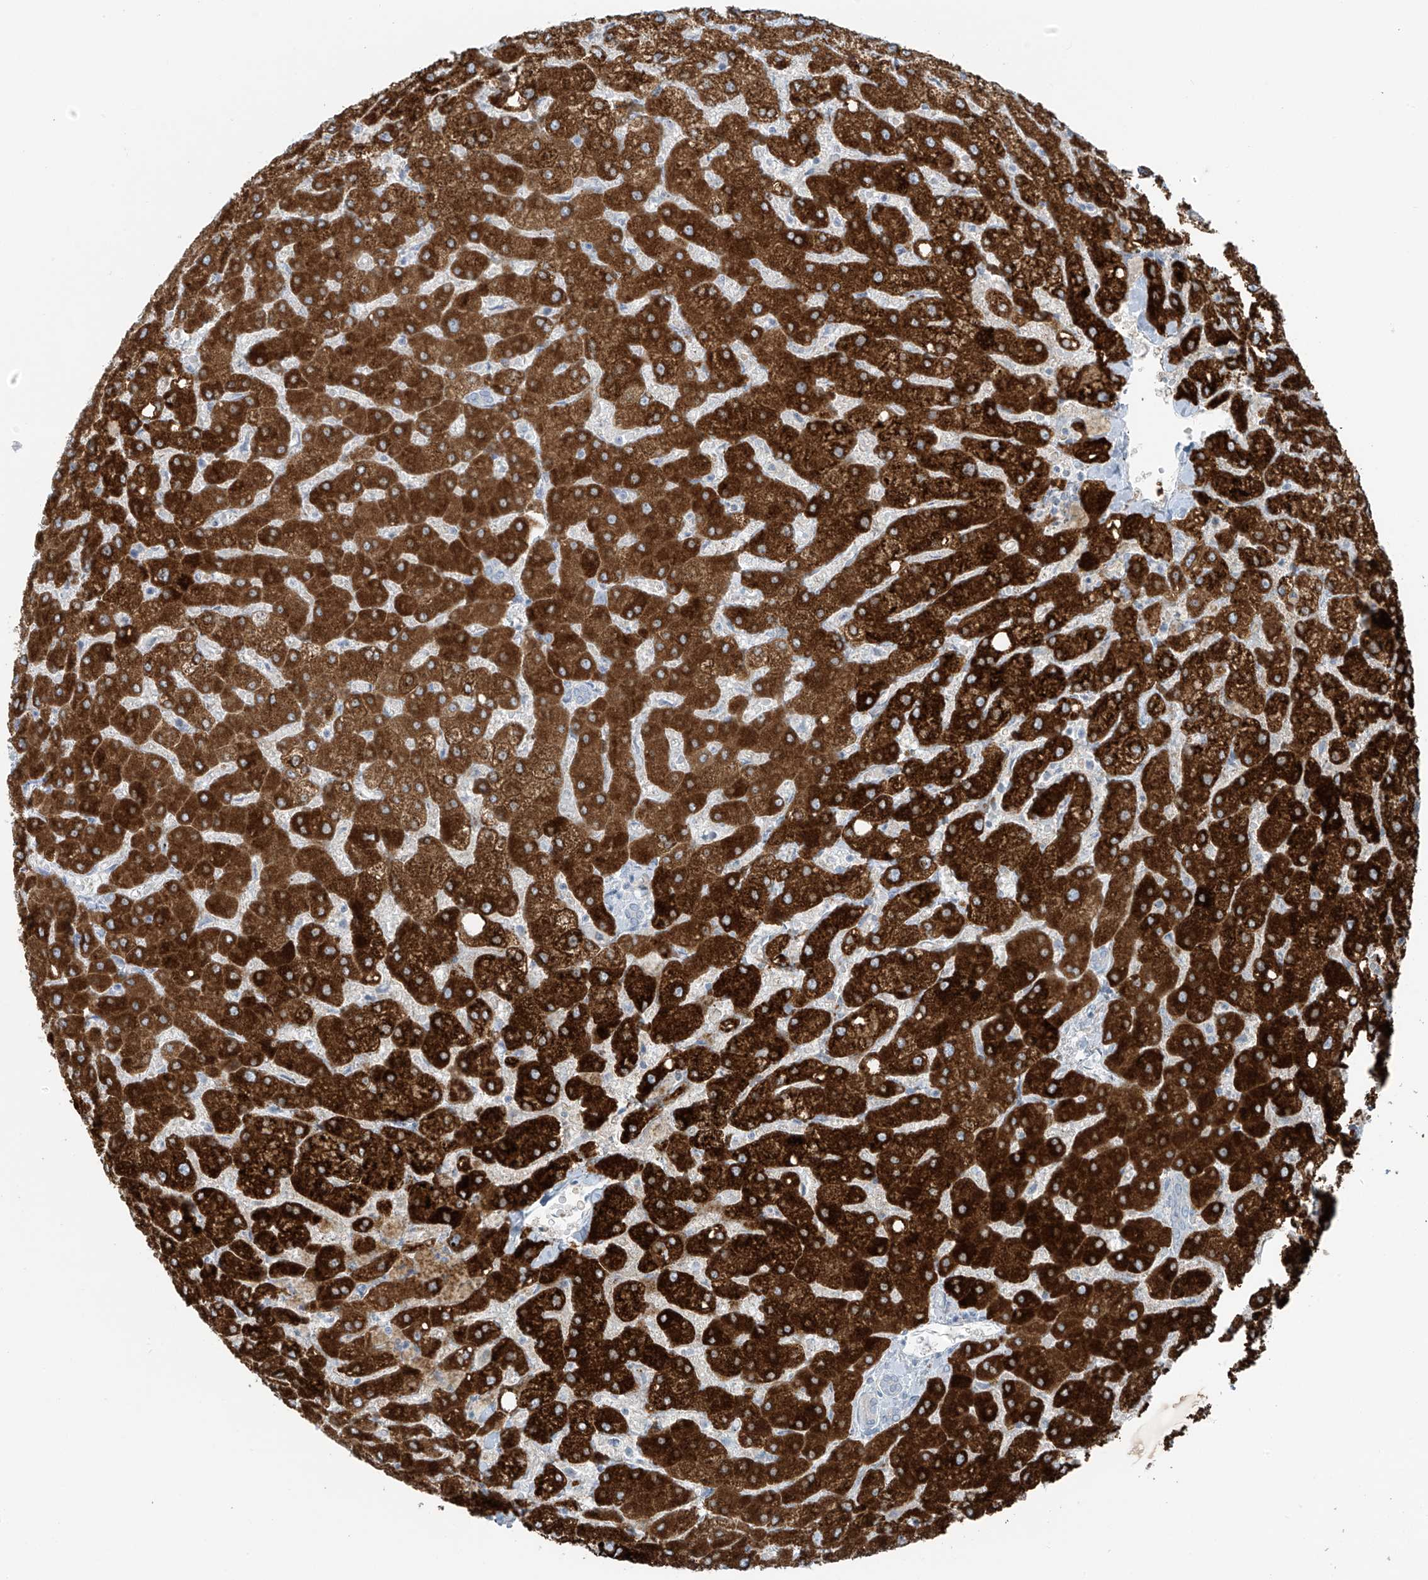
{"staining": {"intensity": "negative", "quantity": "none", "location": "none"}, "tissue": "liver", "cell_type": "Cholangiocytes", "image_type": "normal", "snomed": [{"axis": "morphology", "description": "Normal tissue, NOS"}, {"axis": "topography", "description": "Liver"}], "caption": "Cholangiocytes show no significant protein expression in normal liver. (DAB immunohistochemistry (IHC) with hematoxylin counter stain).", "gene": "SLC25A43", "patient": {"sex": "female", "age": 54}}